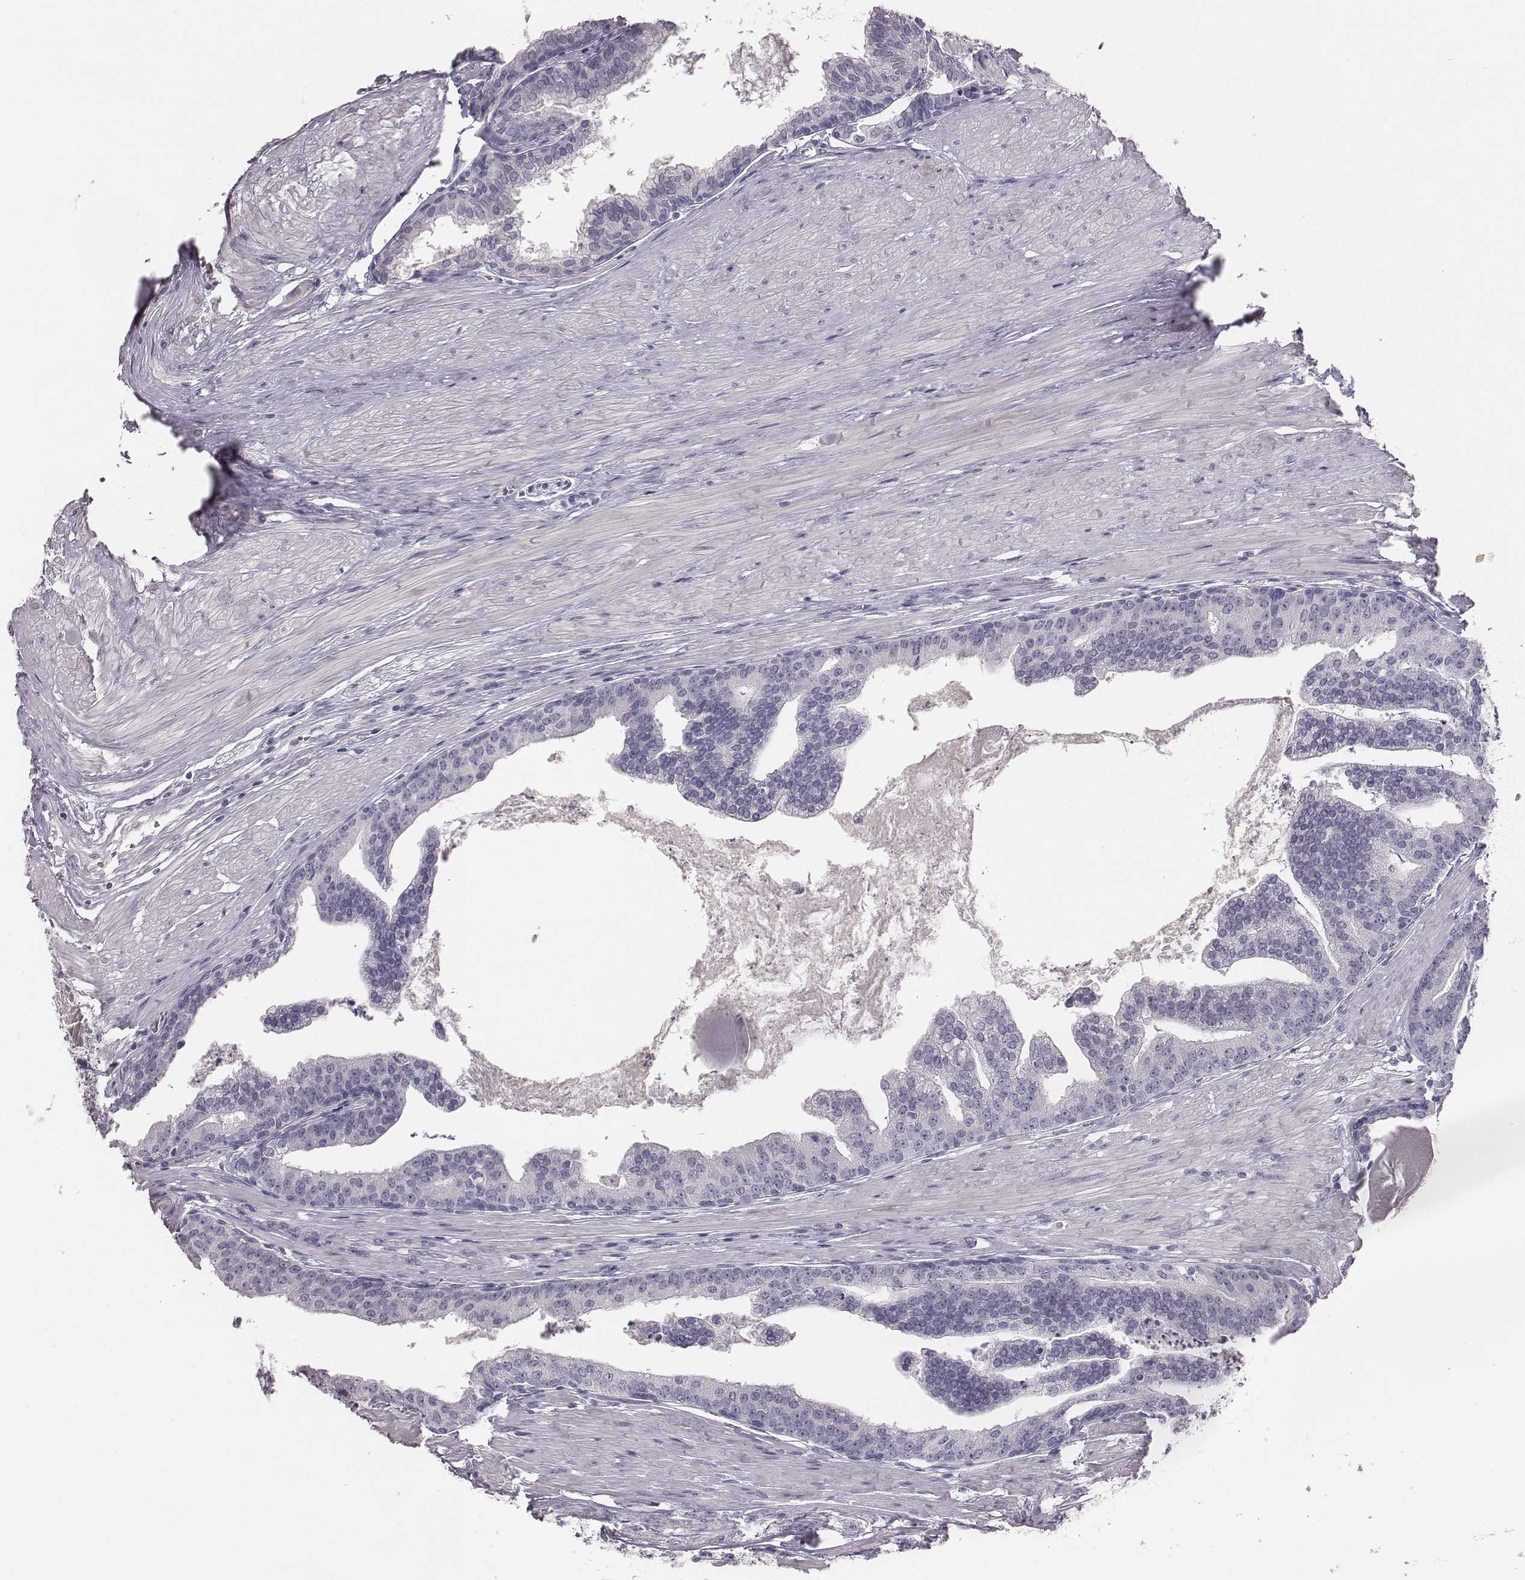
{"staining": {"intensity": "negative", "quantity": "none", "location": "none"}, "tissue": "prostate cancer", "cell_type": "Tumor cells", "image_type": "cancer", "snomed": [{"axis": "morphology", "description": "Adenocarcinoma, NOS"}, {"axis": "topography", "description": "Prostate and seminal vesicle, NOS"}, {"axis": "topography", "description": "Prostate"}], "caption": "Immunohistochemistry histopathology image of prostate cancer (adenocarcinoma) stained for a protein (brown), which reveals no positivity in tumor cells.", "gene": "MYH6", "patient": {"sex": "male", "age": 44}}